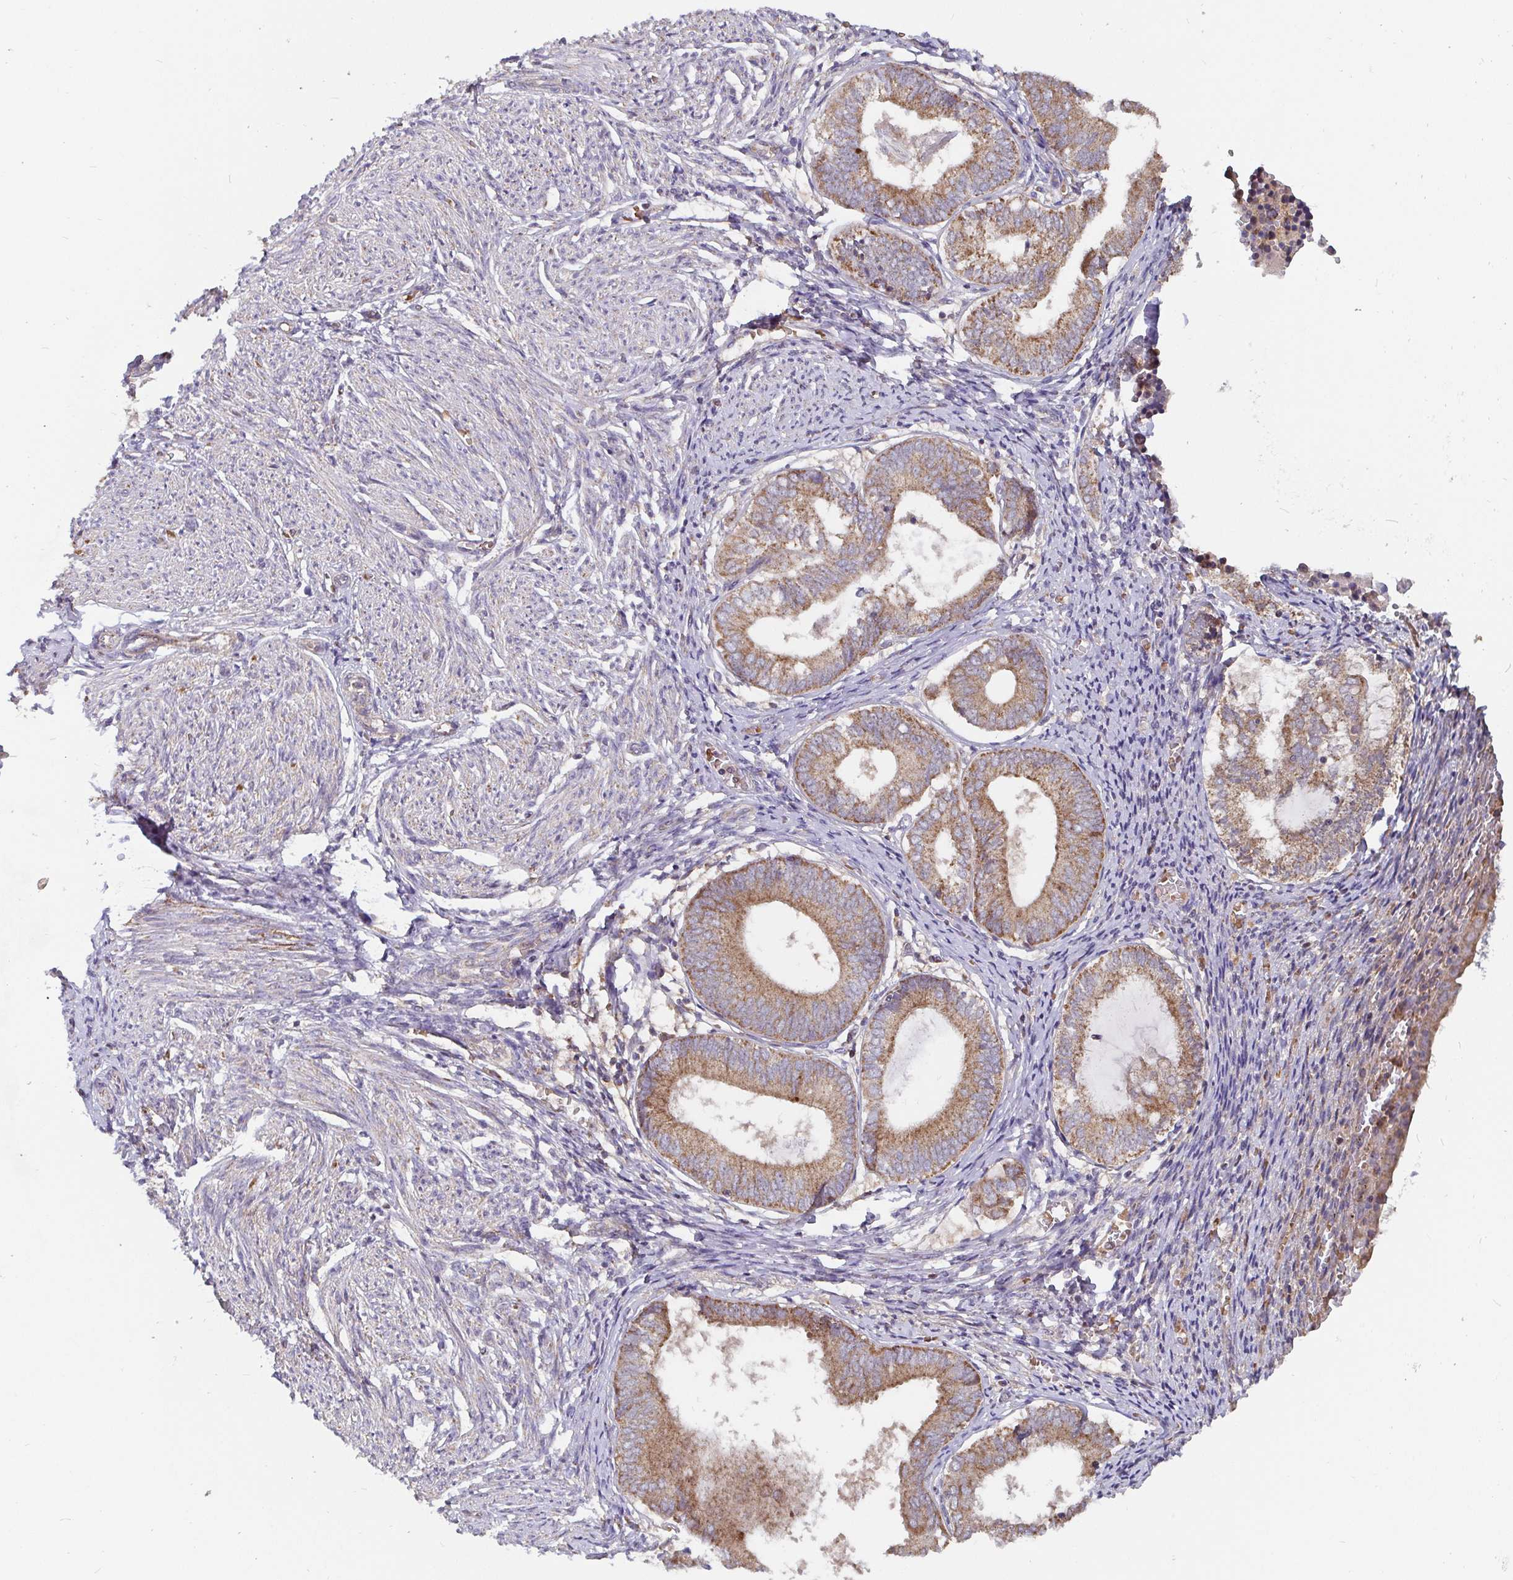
{"staining": {"intensity": "weak", "quantity": "25%-75%", "location": "cytoplasmic/membranous"}, "tissue": "endometrium", "cell_type": "Cells in endometrial stroma", "image_type": "normal", "snomed": [{"axis": "morphology", "description": "Normal tissue, NOS"}, {"axis": "topography", "description": "Endometrium"}], "caption": "Immunohistochemistry (IHC) (DAB) staining of unremarkable endometrium exhibits weak cytoplasmic/membranous protein positivity in about 25%-75% of cells in endometrial stroma.", "gene": "PDF", "patient": {"sex": "female", "age": 50}}